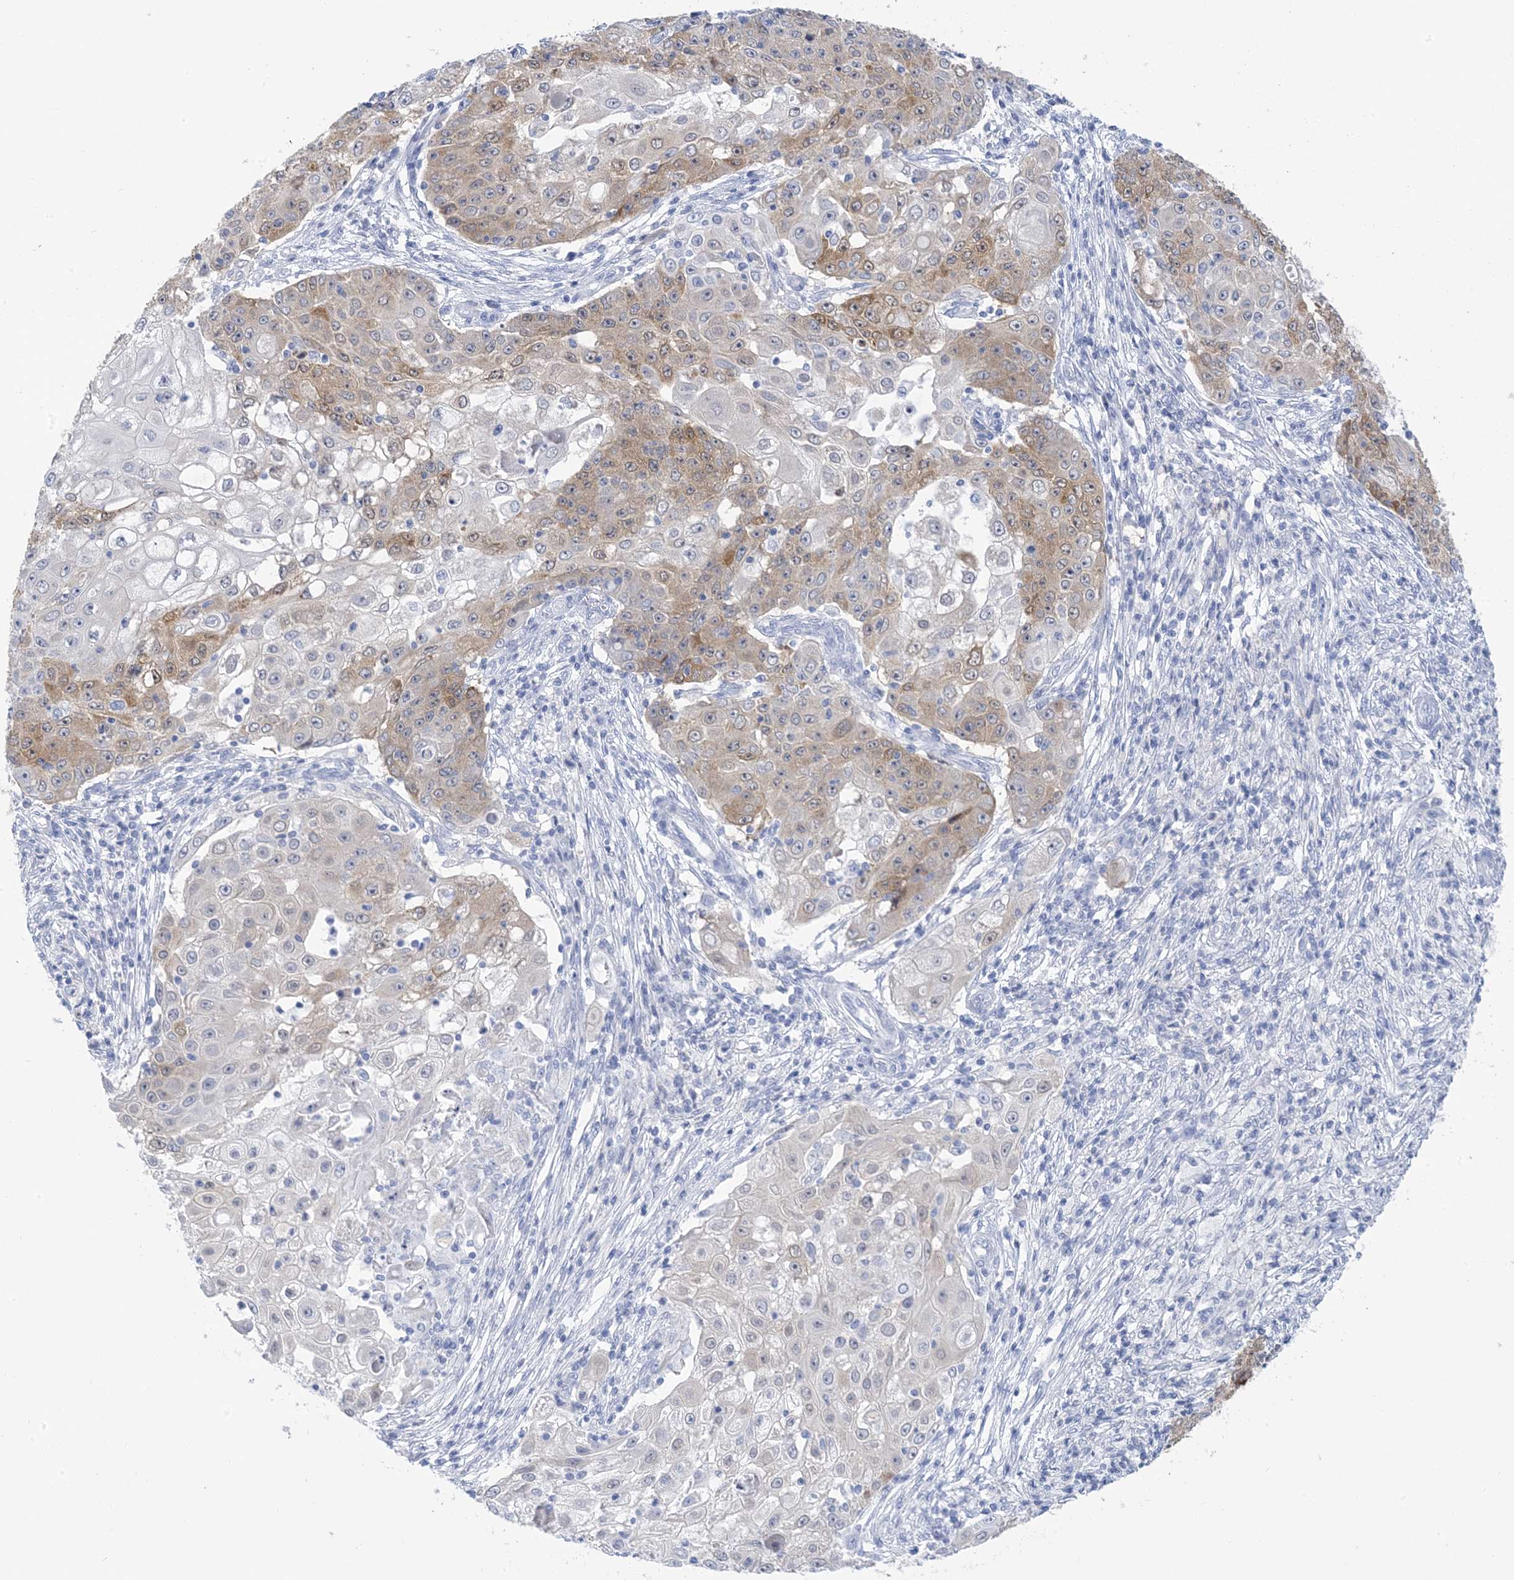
{"staining": {"intensity": "moderate", "quantity": "25%-75%", "location": "cytoplasmic/membranous"}, "tissue": "ovarian cancer", "cell_type": "Tumor cells", "image_type": "cancer", "snomed": [{"axis": "morphology", "description": "Carcinoma, endometroid"}, {"axis": "topography", "description": "Ovary"}], "caption": "Ovarian cancer (endometroid carcinoma) tissue displays moderate cytoplasmic/membranous positivity in about 25%-75% of tumor cells, visualized by immunohistochemistry. The staining was performed using DAB (3,3'-diaminobenzidine) to visualize the protein expression in brown, while the nuclei were stained in blue with hematoxylin (Magnification: 20x).", "gene": "SH3YL1", "patient": {"sex": "female", "age": 42}}